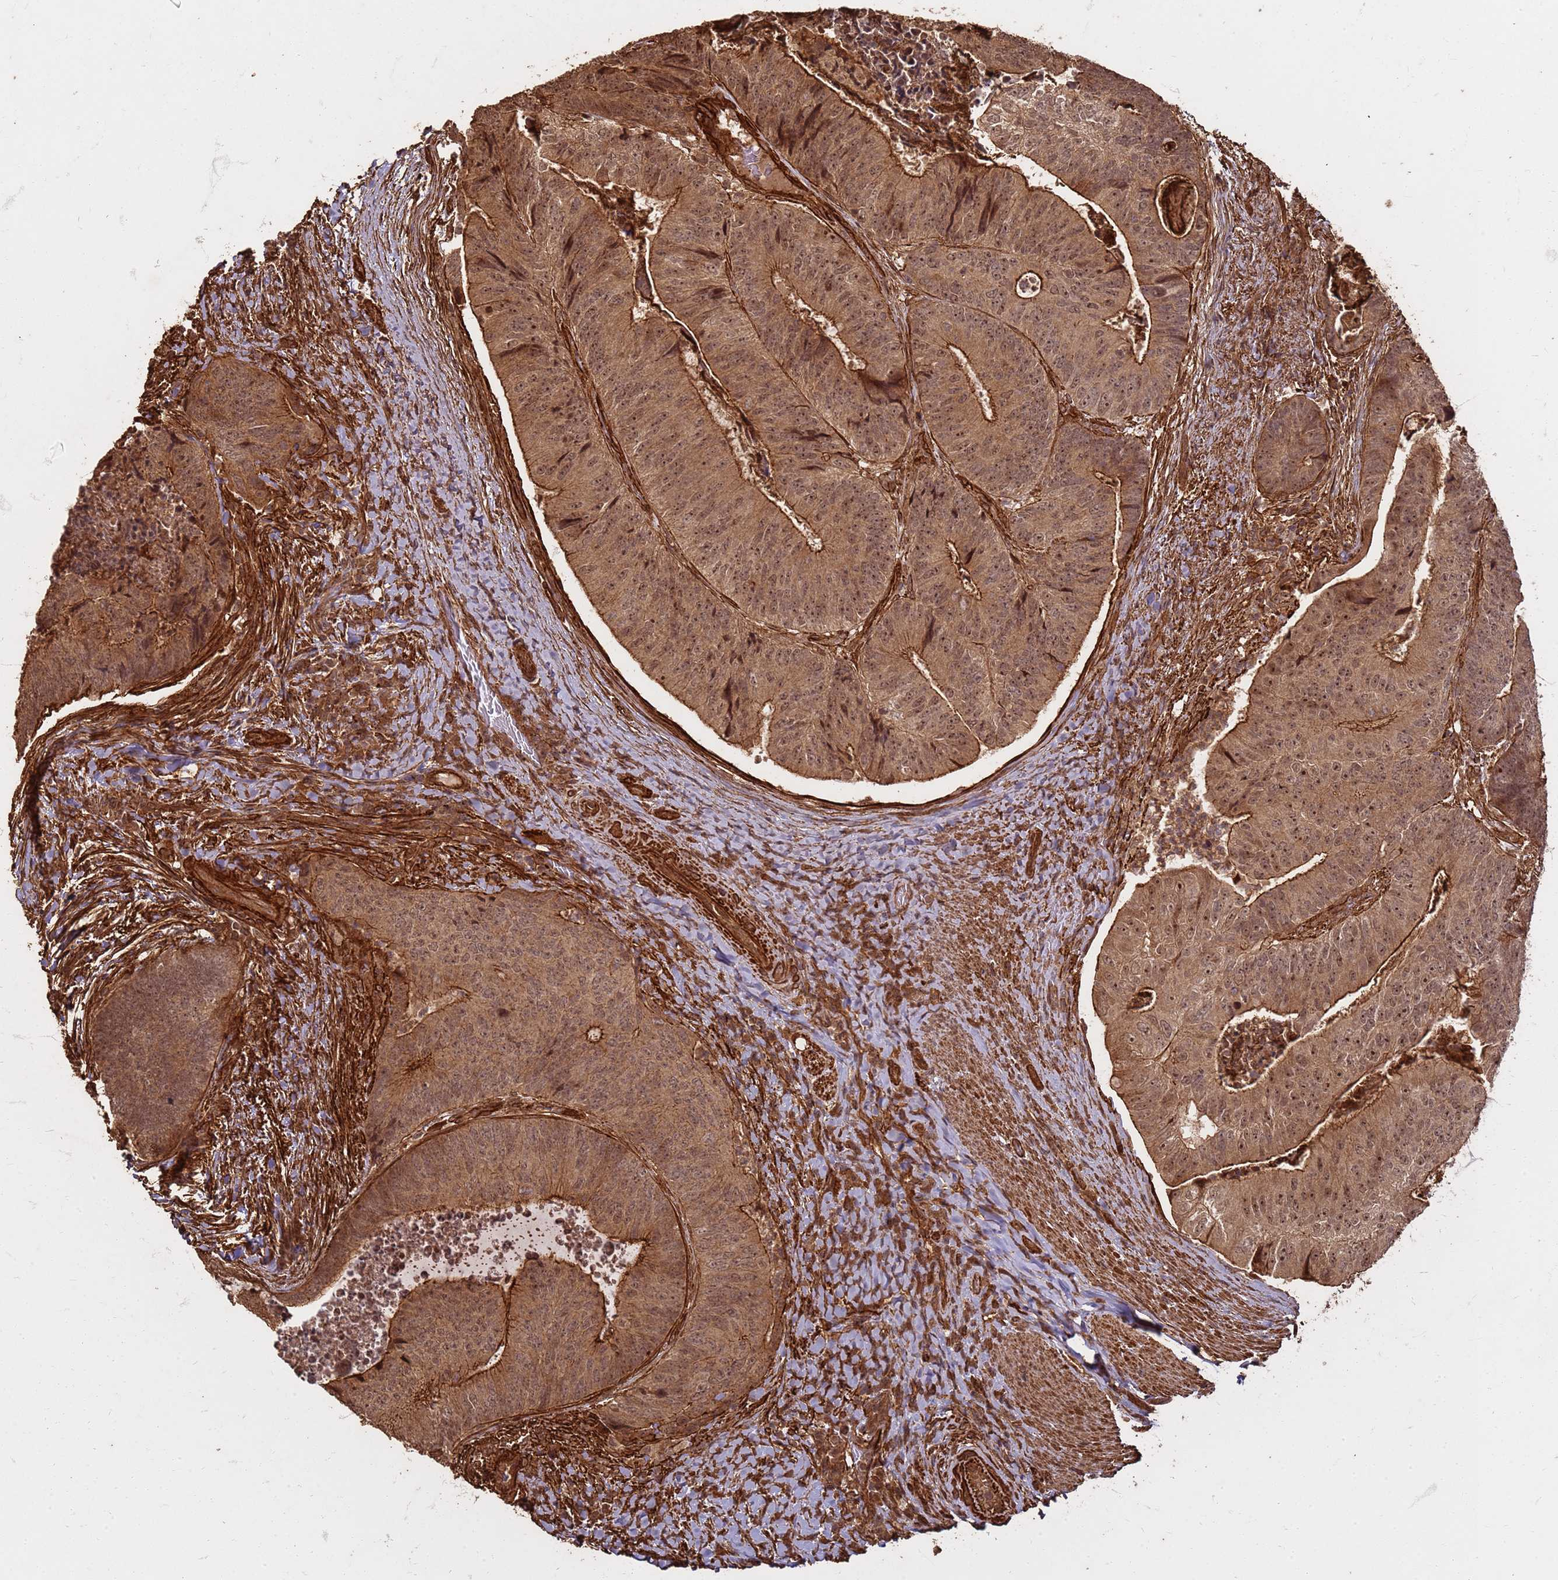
{"staining": {"intensity": "moderate", "quantity": ">75%", "location": "cytoplasmic/membranous,nuclear"}, "tissue": "colorectal cancer", "cell_type": "Tumor cells", "image_type": "cancer", "snomed": [{"axis": "morphology", "description": "Adenocarcinoma, NOS"}, {"axis": "topography", "description": "Colon"}], "caption": "Tumor cells demonstrate medium levels of moderate cytoplasmic/membranous and nuclear positivity in approximately >75% of cells in adenocarcinoma (colorectal).", "gene": "KIF26A", "patient": {"sex": "female", "age": 67}}